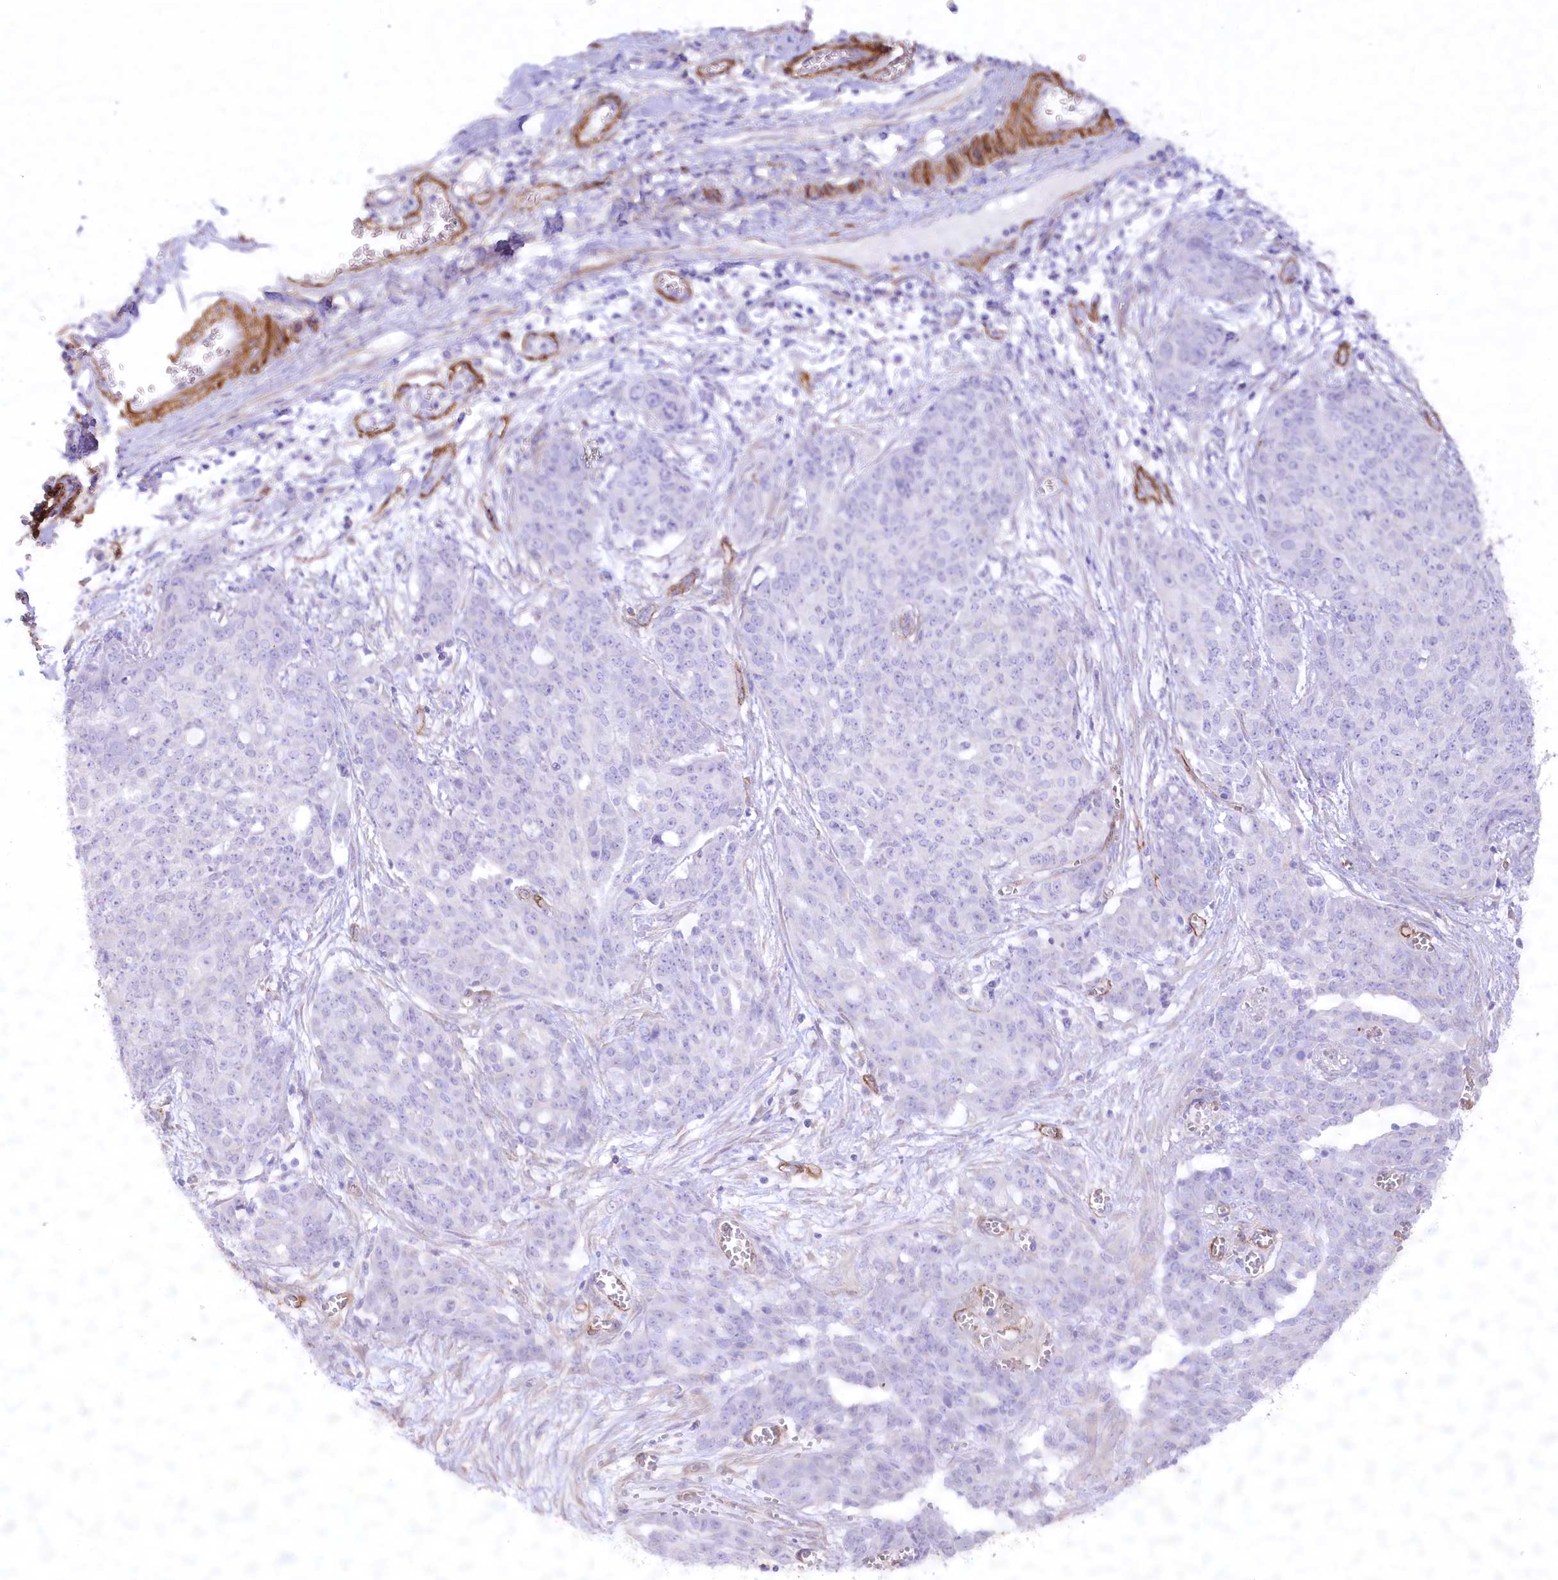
{"staining": {"intensity": "negative", "quantity": "none", "location": "none"}, "tissue": "ovarian cancer", "cell_type": "Tumor cells", "image_type": "cancer", "snomed": [{"axis": "morphology", "description": "Cystadenocarcinoma, serous, NOS"}, {"axis": "topography", "description": "Soft tissue"}, {"axis": "topography", "description": "Ovary"}], "caption": "High magnification brightfield microscopy of serous cystadenocarcinoma (ovarian) stained with DAB (3,3'-diaminobenzidine) (brown) and counterstained with hematoxylin (blue): tumor cells show no significant expression.", "gene": "SYNPO2", "patient": {"sex": "female", "age": 57}}